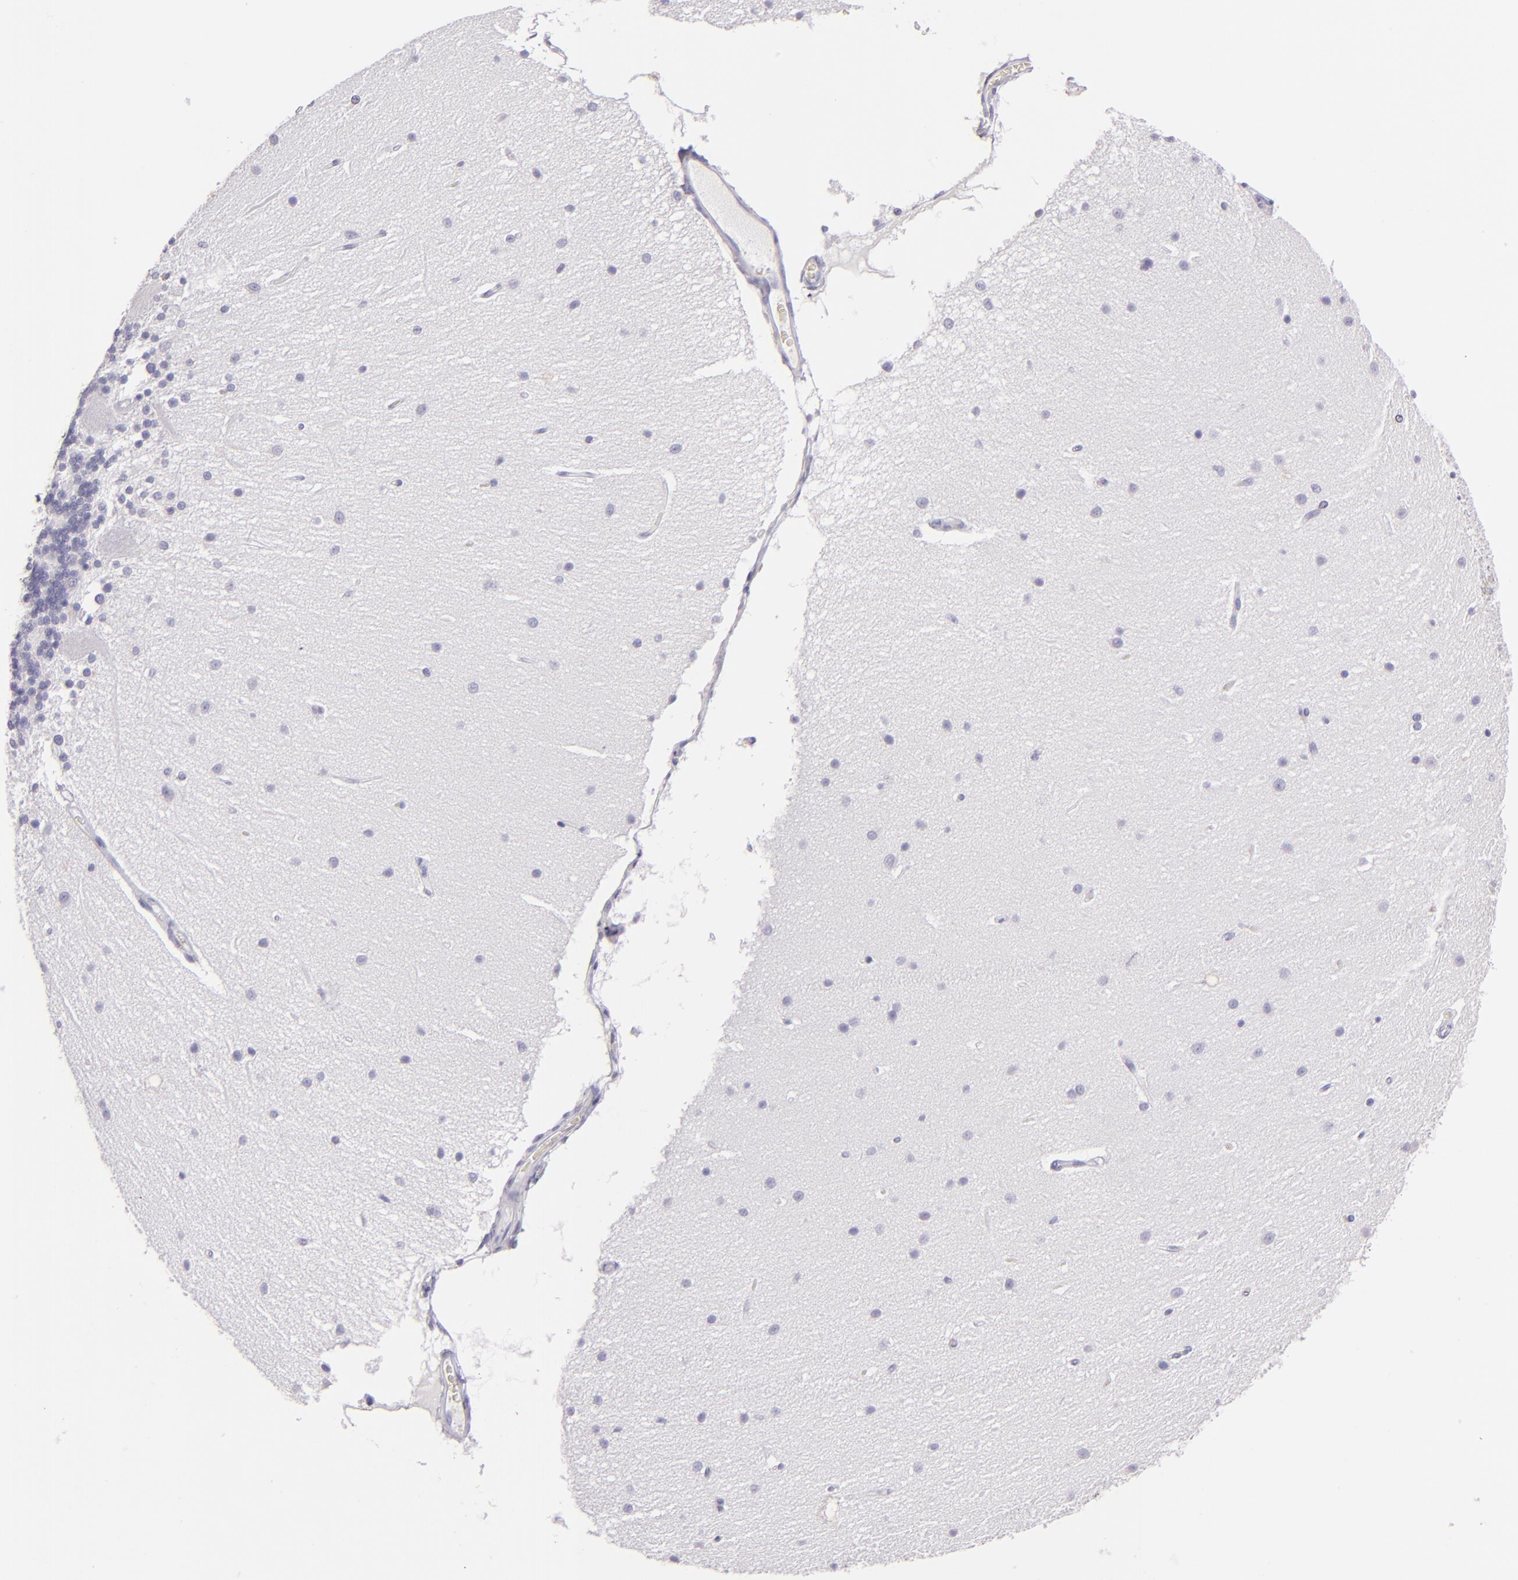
{"staining": {"intensity": "negative", "quantity": "none", "location": "none"}, "tissue": "cerebellum", "cell_type": "Cells in granular layer", "image_type": "normal", "snomed": [{"axis": "morphology", "description": "Normal tissue, NOS"}, {"axis": "topography", "description": "Cerebellum"}], "caption": "A high-resolution micrograph shows immunohistochemistry staining of benign cerebellum, which shows no significant staining in cells in granular layer. (DAB IHC with hematoxylin counter stain).", "gene": "MUC5AC", "patient": {"sex": "female", "age": 54}}